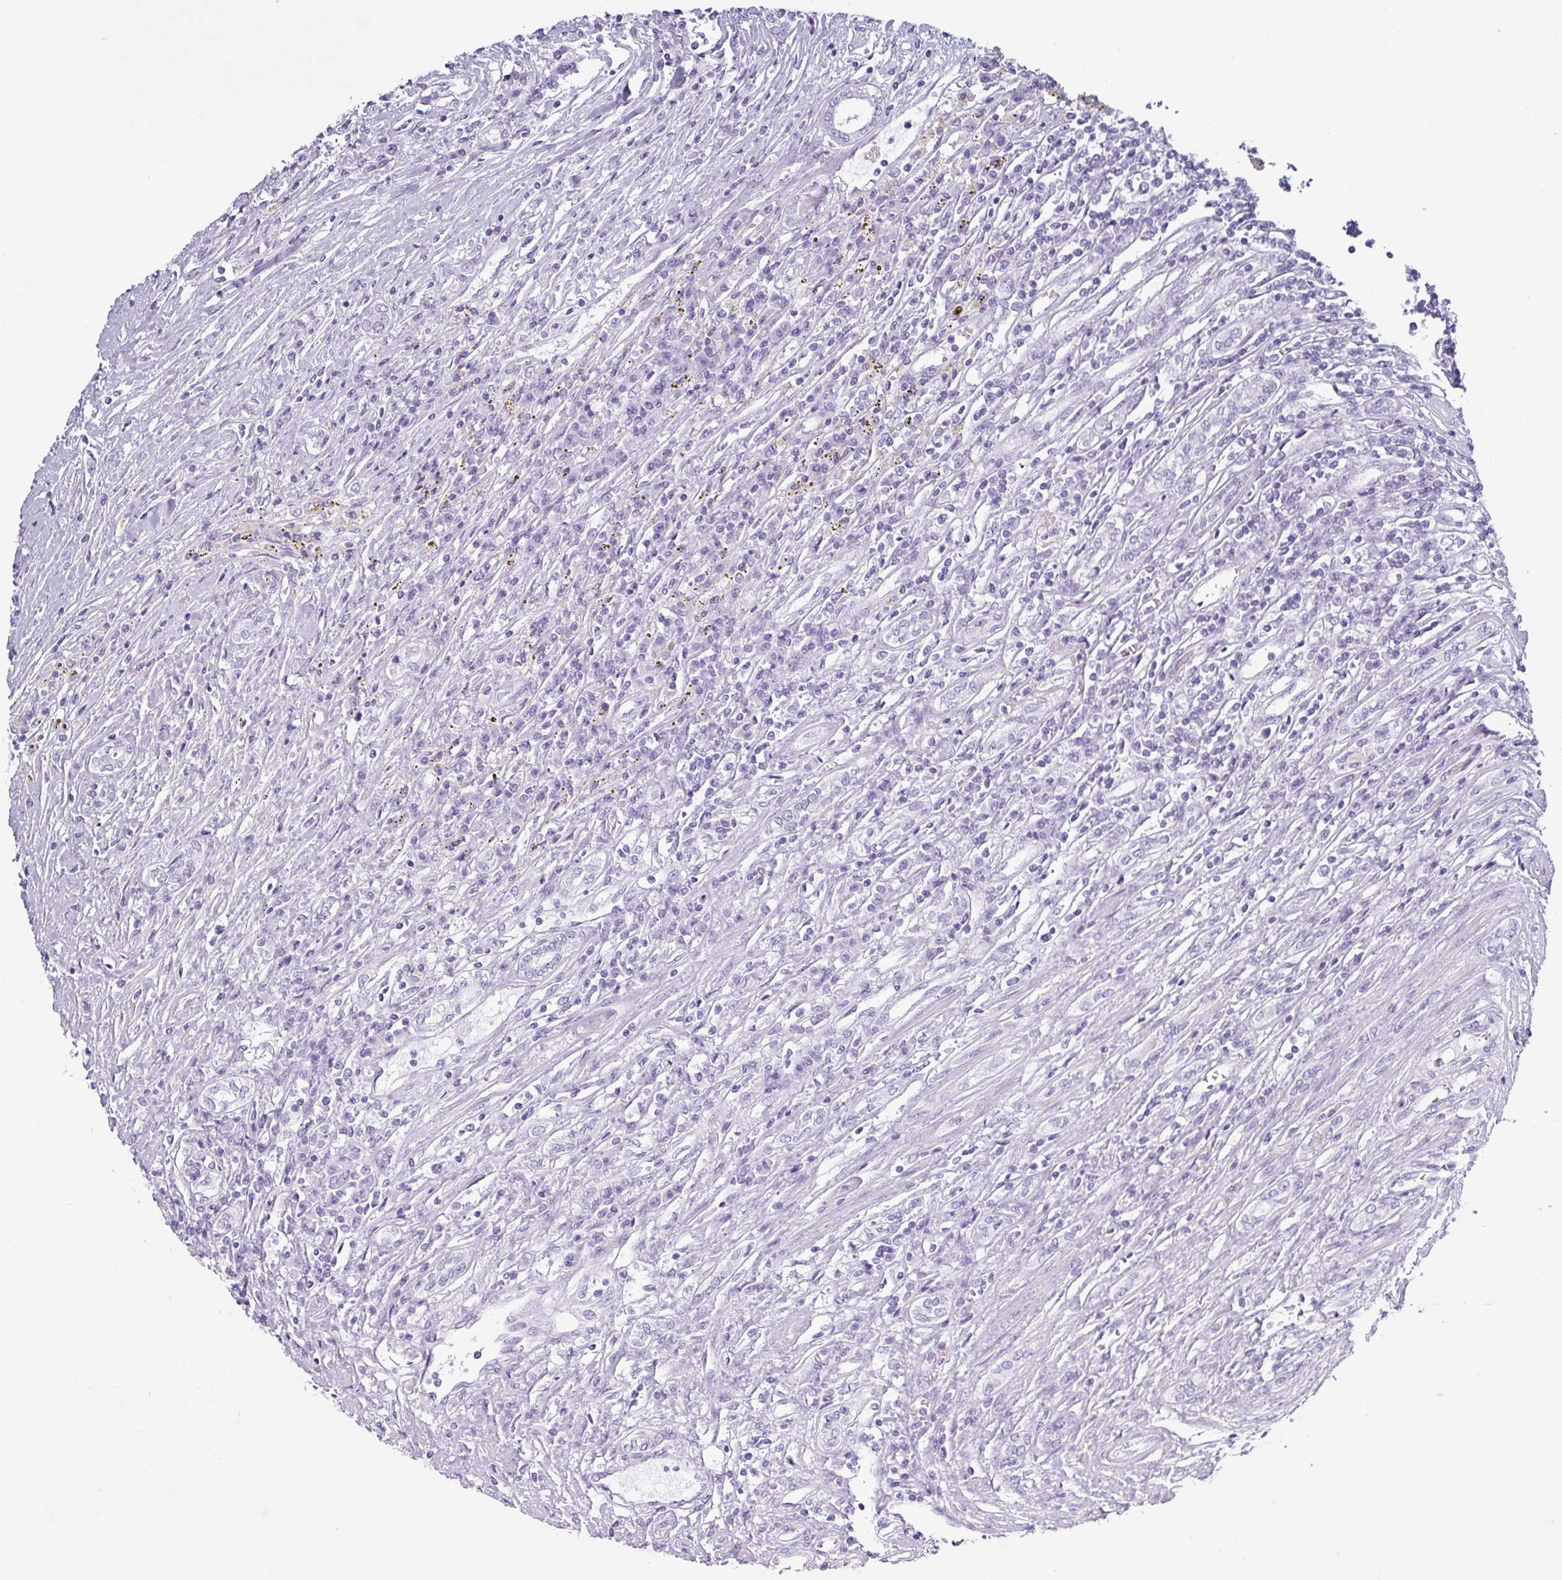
{"staining": {"intensity": "negative", "quantity": "none", "location": "none"}, "tissue": "renal cancer", "cell_type": "Tumor cells", "image_type": "cancer", "snomed": [{"axis": "morphology", "description": "Adenocarcinoma, NOS"}, {"axis": "topography", "description": "Kidney"}], "caption": "Immunohistochemical staining of human adenocarcinoma (renal) displays no significant staining in tumor cells.", "gene": "CRYBB2", "patient": {"sex": "female", "age": 67}}